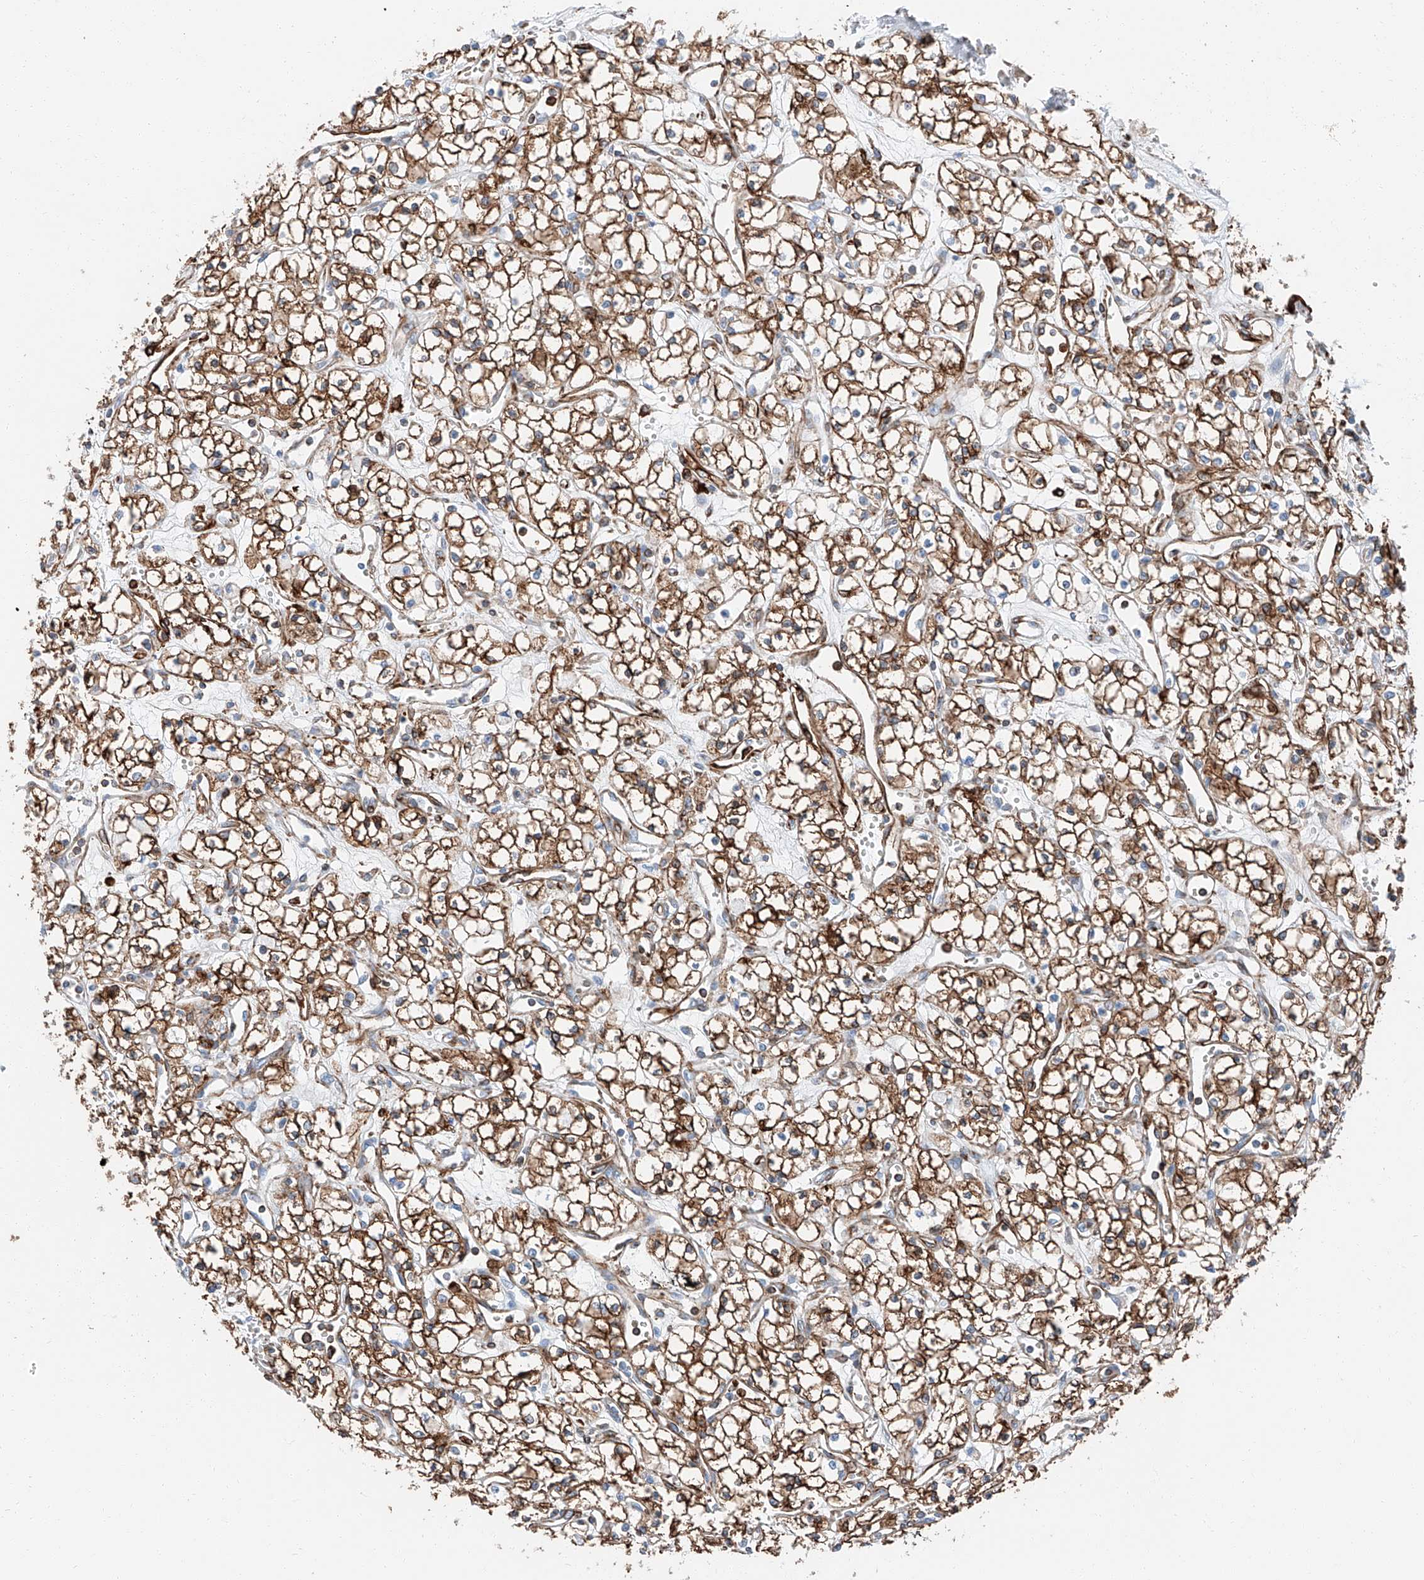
{"staining": {"intensity": "strong", "quantity": ">75%", "location": "cytoplasmic/membranous"}, "tissue": "renal cancer", "cell_type": "Tumor cells", "image_type": "cancer", "snomed": [{"axis": "morphology", "description": "Adenocarcinoma, NOS"}, {"axis": "topography", "description": "Kidney"}], "caption": "A photomicrograph showing strong cytoplasmic/membranous staining in approximately >75% of tumor cells in renal cancer (adenocarcinoma), as visualized by brown immunohistochemical staining.", "gene": "ZNF804A", "patient": {"sex": "male", "age": 59}}